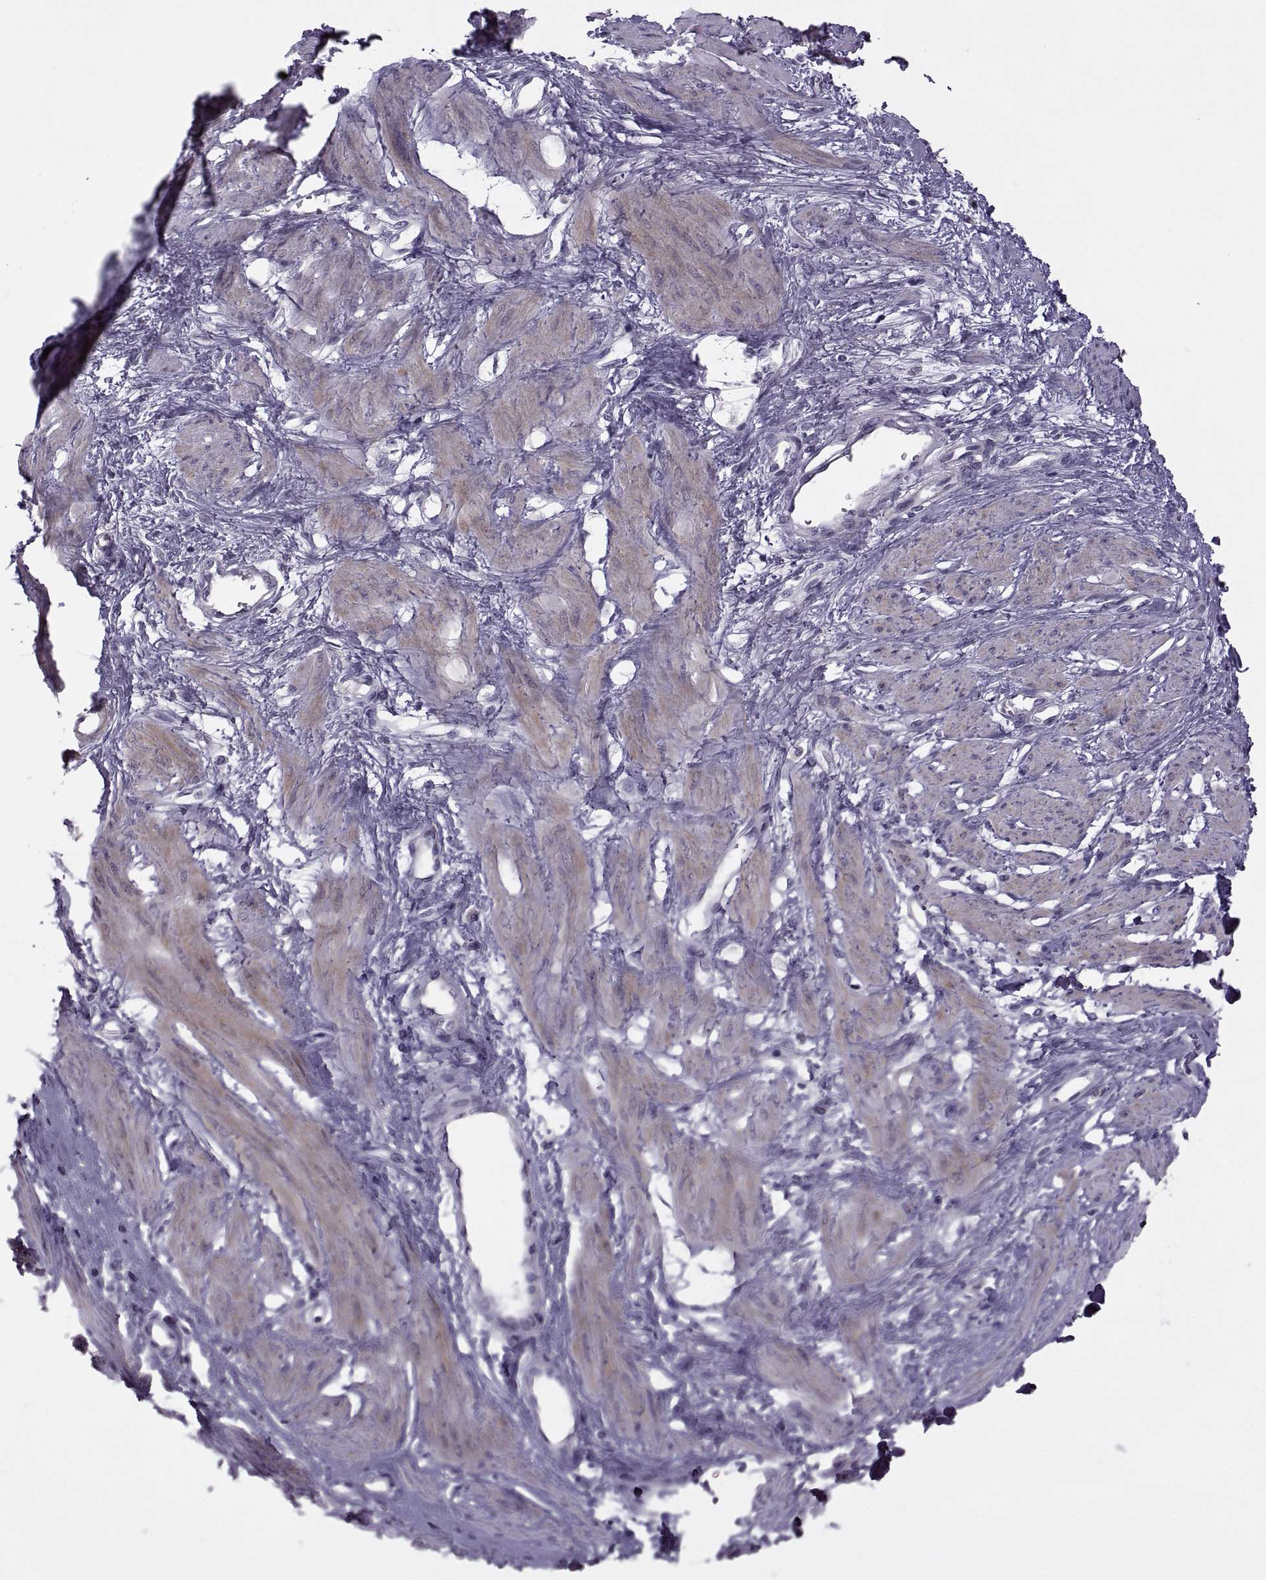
{"staining": {"intensity": "weak", "quantity": "25%-75%", "location": "cytoplasmic/membranous"}, "tissue": "smooth muscle", "cell_type": "Smooth muscle cells", "image_type": "normal", "snomed": [{"axis": "morphology", "description": "Normal tissue, NOS"}, {"axis": "topography", "description": "Smooth muscle"}, {"axis": "topography", "description": "Uterus"}], "caption": "Immunohistochemistry photomicrograph of normal smooth muscle: human smooth muscle stained using IHC displays low levels of weak protein expression localized specifically in the cytoplasmic/membranous of smooth muscle cells, appearing as a cytoplasmic/membranous brown color.", "gene": "RIPK4", "patient": {"sex": "female", "age": 39}}